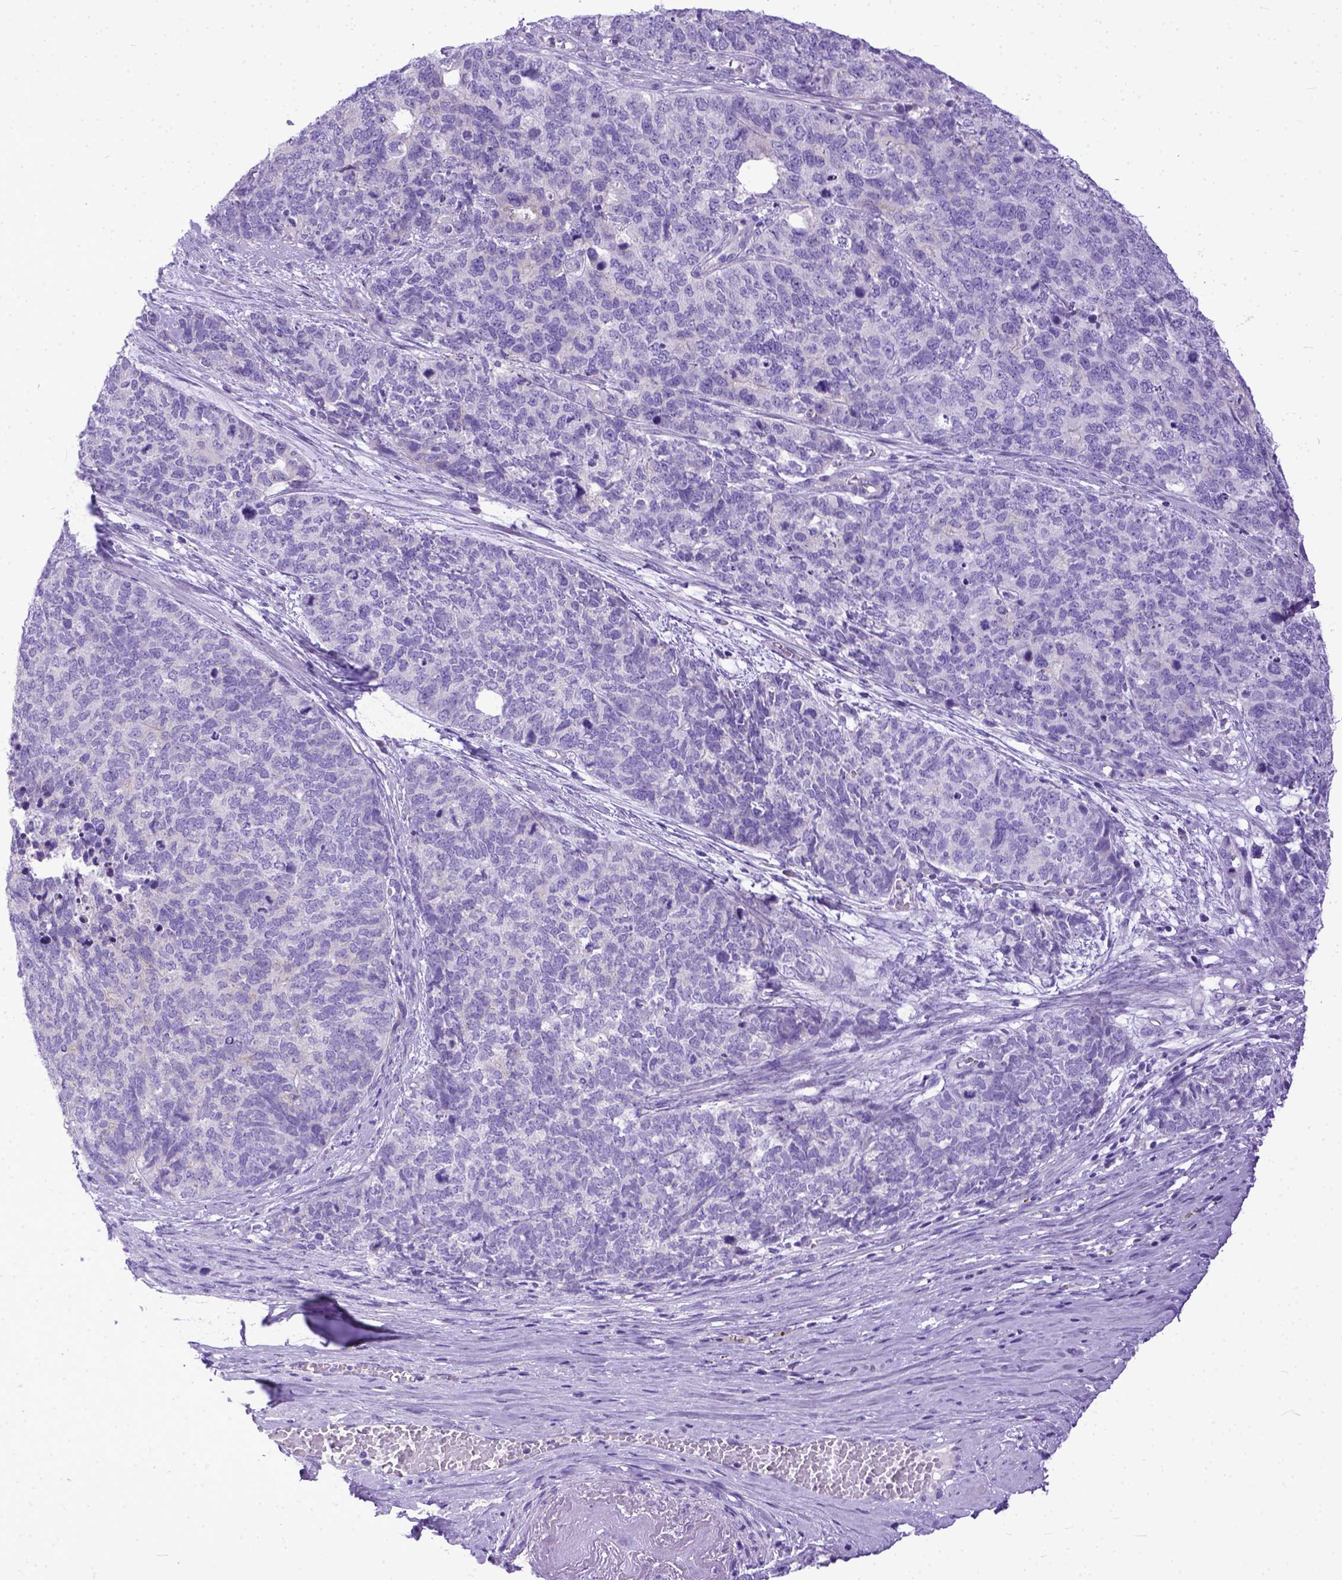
{"staining": {"intensity": "negative", "quantity": "none", "location": "none"}, "tissue": "cervical cancer", "cell_type": "Tumor cells", "image_type": "cancer", "snomed": [{"axis": "morphology", "description": "Squamous cell carcinoma, NOS"}, {"axis": "topography", "description": "Cervix"}], "caption": "Tumor cells are negative for protein expression in human cervical cancer. Brightfield microscopy of immunohistochemistry (IHC) stained with DAB (brown) and hematoxylin (blue), captured at high magnification.", "gene": "PPL", "patient": {"sex": "female", "age": 63}}